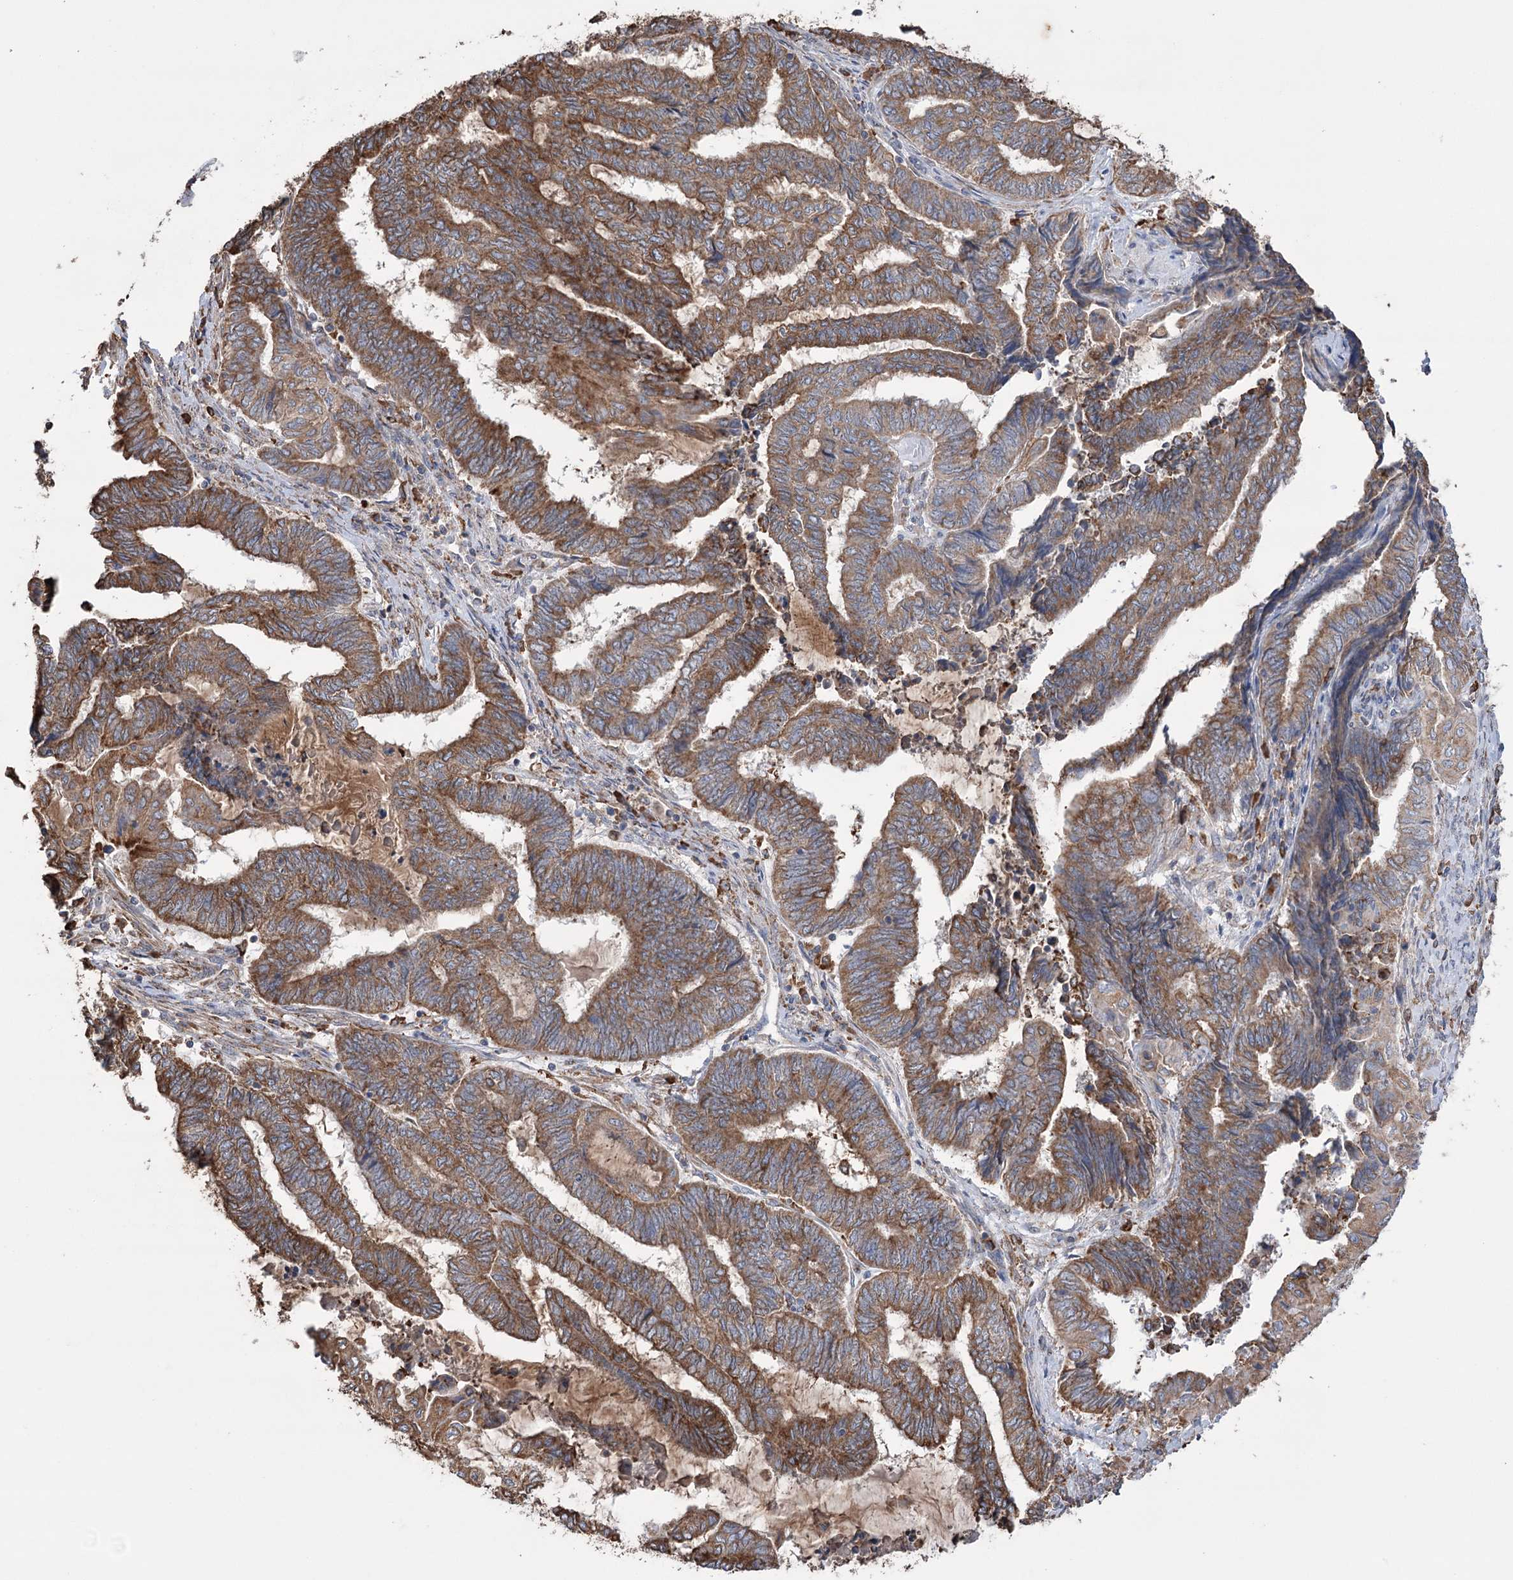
{"staining": {"intensity": "strong", "quantity": ">75%", "location": "cytoplasmic/membranous"}, "tissue": "endometrial cancer", "cell_type": "Tumor cells", "image_type": "cancer", "snomed": [{"axis": "morphology", "description": "Adenocarcinoma, NOS"}, {"axis": "topography", "description": "Uterus"}, {"axis": "topography", "description": "Endometrium"}], "caption": "This is a histology image of immunohistochemistry (IHC) staining of endometrial cancer (adenocarcinoma), which shows strong staining in the cytoplasmic/membranous of tumor cells.", "gene": "TRIM71", "patient": {"sex": "female", "age": 70}}